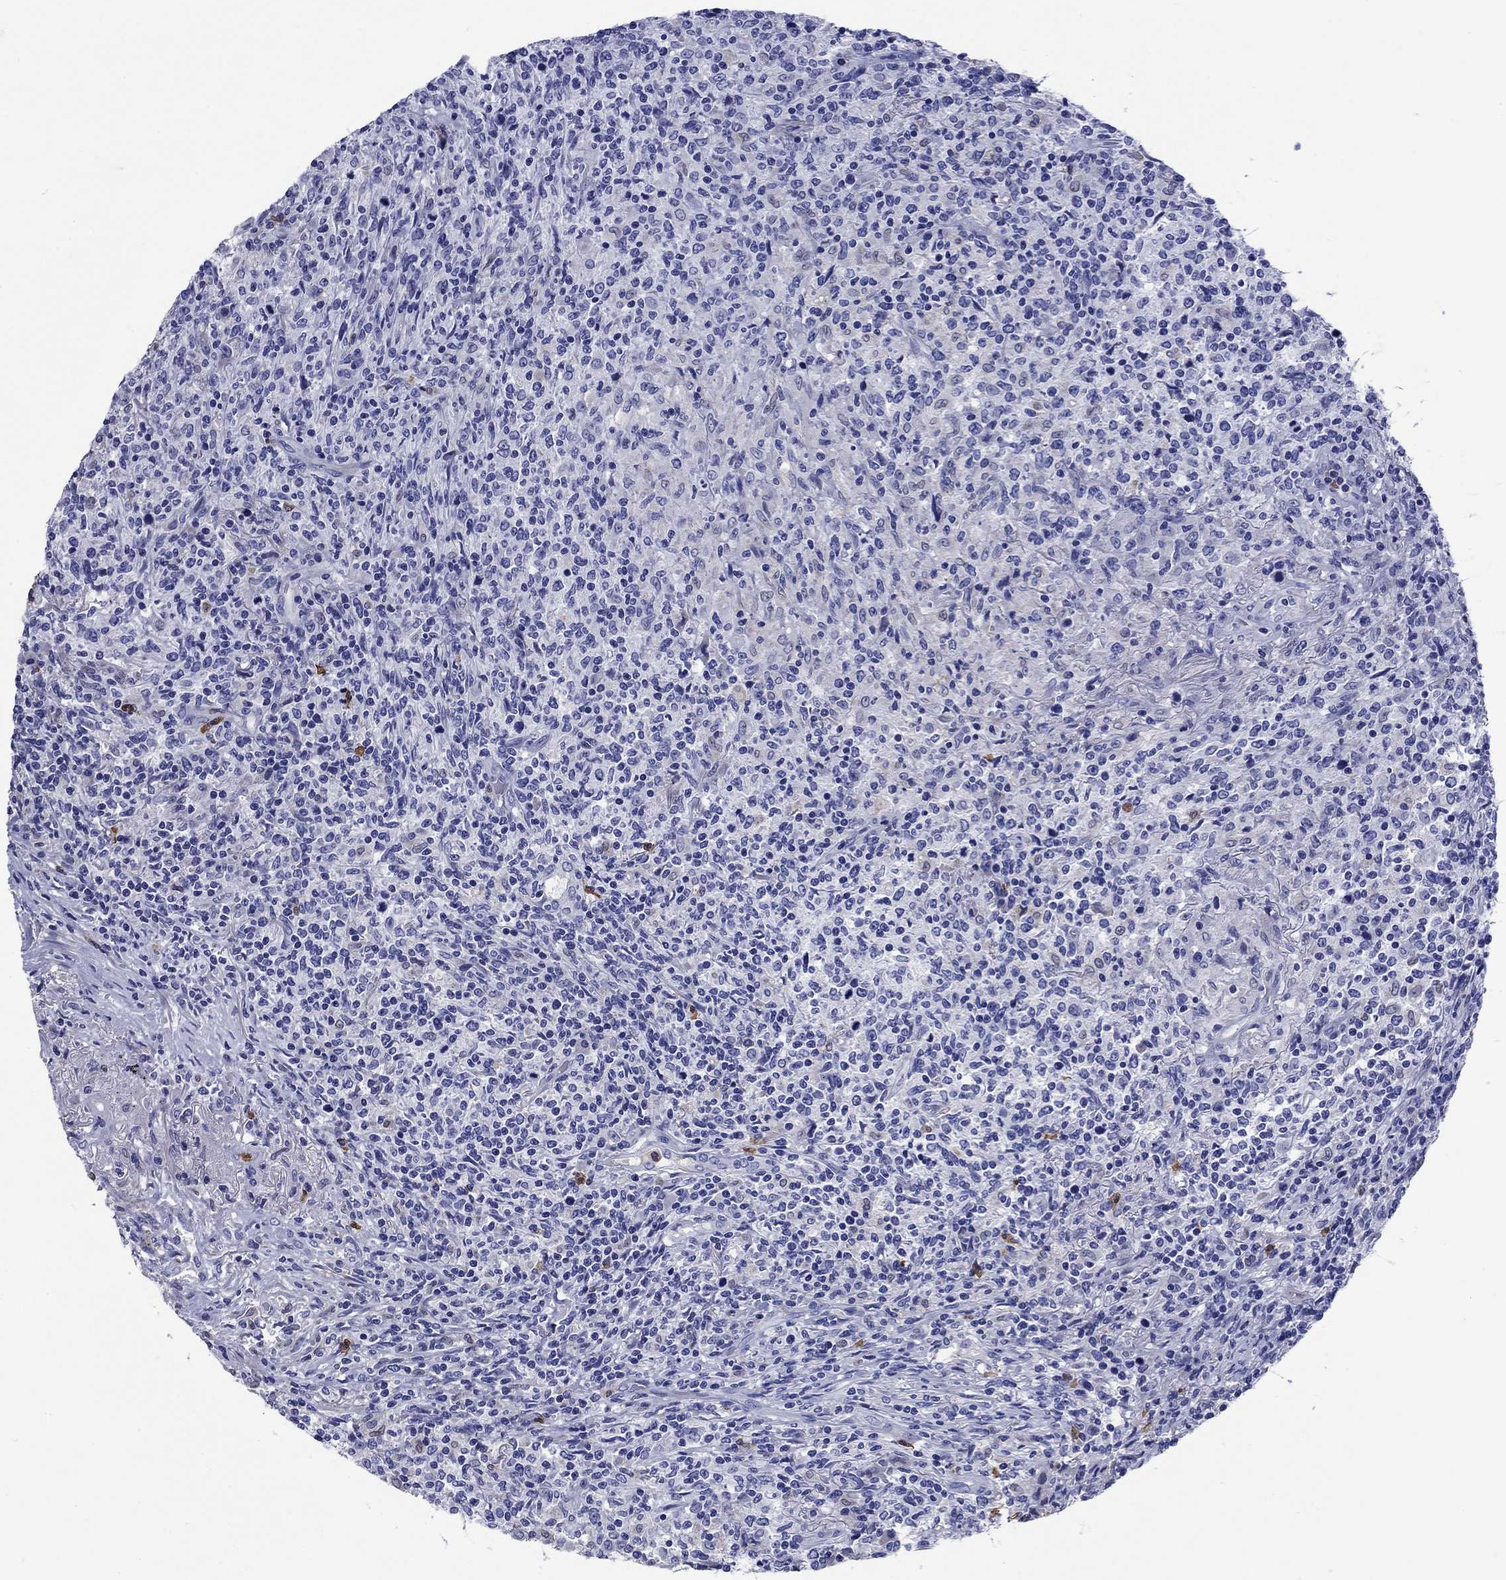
{"staining": {"intensity": "negative", "quantity": "none", "location": "none"}, "tissue": "lymphoma", "cell_type": "Tumor cells", "image_type": "cancer", "snomed": [{"axis": "morphology", "description": "Malignant lymphoma, non-Hodgkin's type, High grade"}, {"axis": "topography", "description": "Lung"}], "caption": "DAB immunohistochemical staining of high-grade malignant lymphoma, non-Hodgkin's type shows no significant staining in tumor cells.", "gene": "TFR2", "patient": {"sex": "male", "age": 79}}